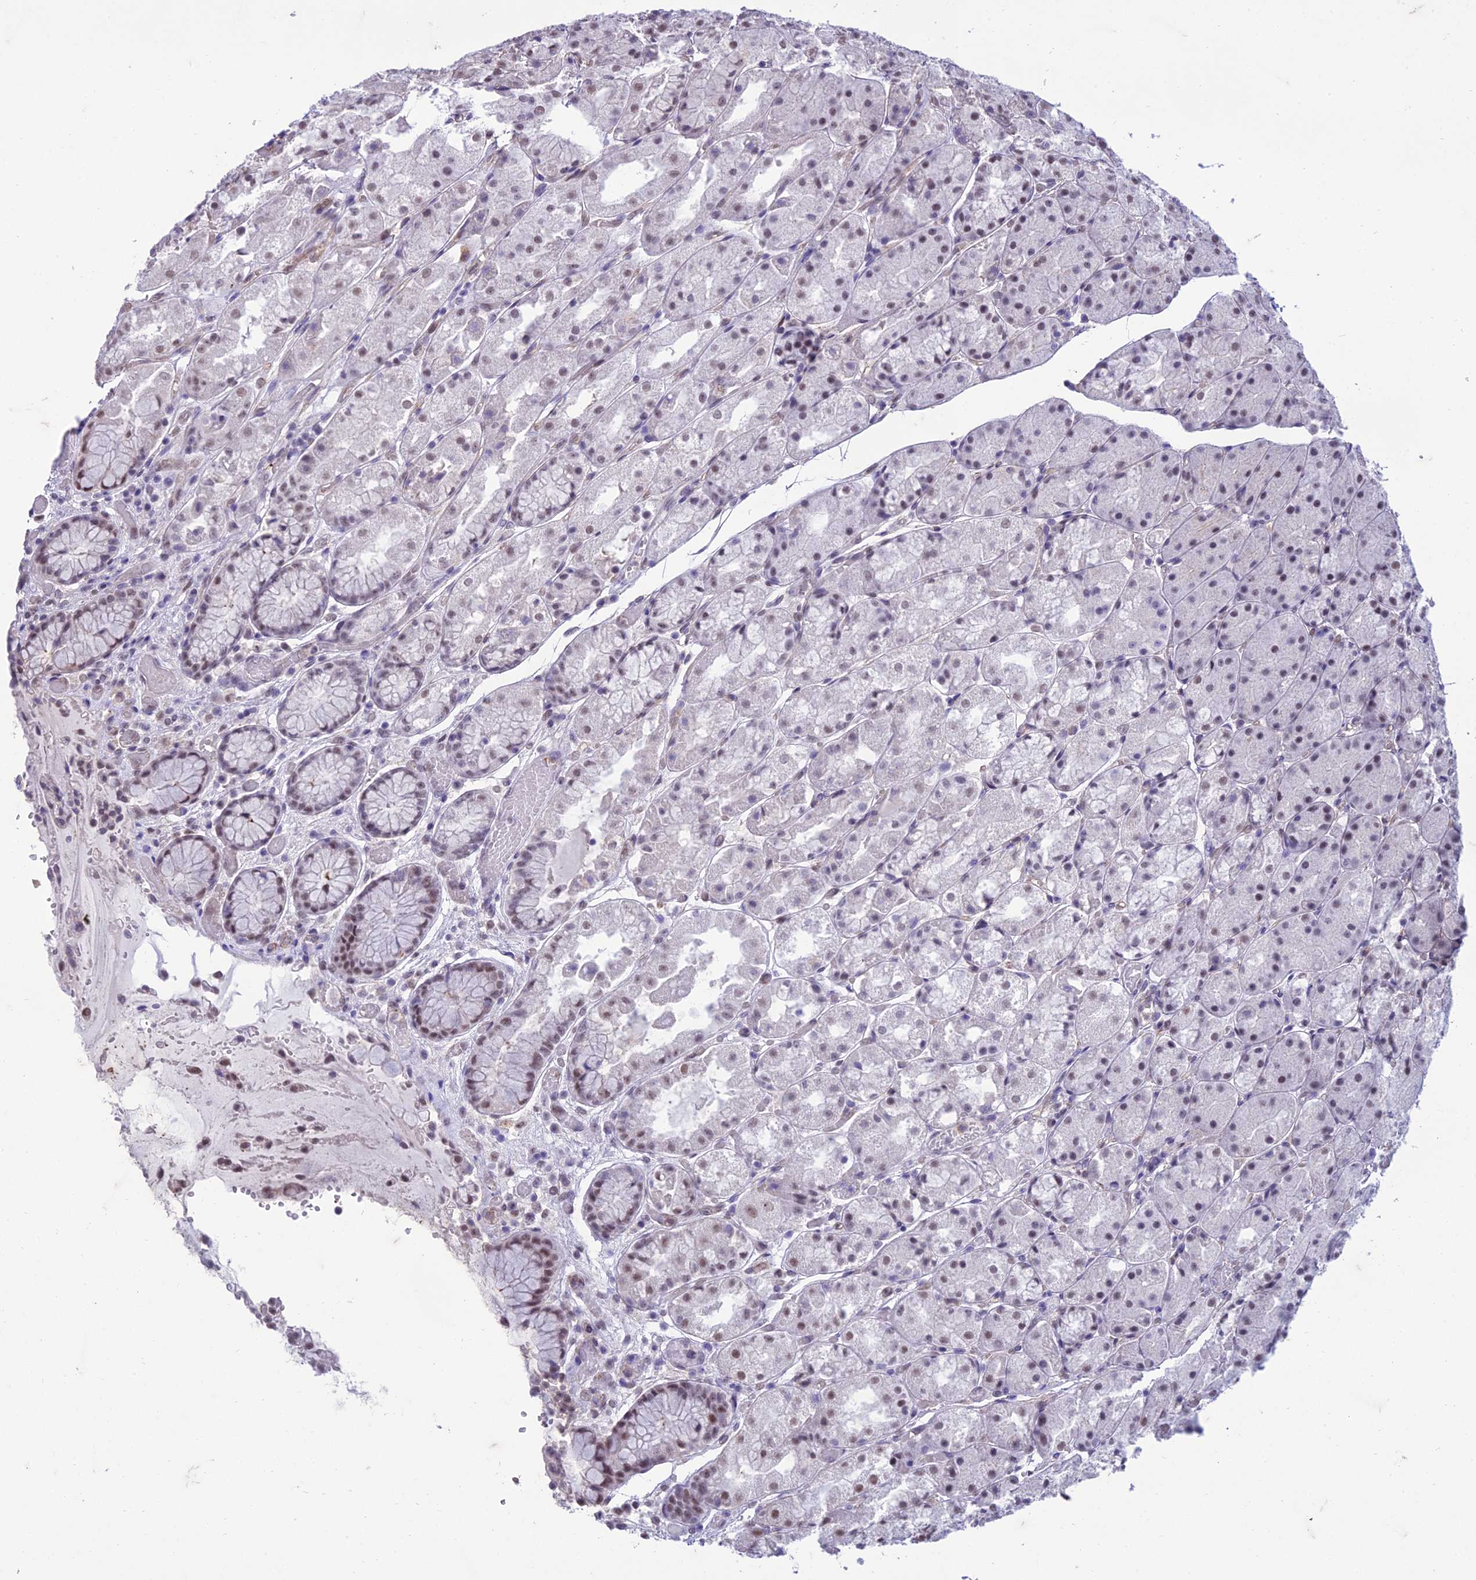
{"staining": {"intensity": "moderate", "quantity": "25%-75%", "location": "nuclear"}, "tissue": "stomach", "cell_type": "Glandular cells", "image_type": "normal", "snomed": [{"axis": "morphology", "description": "Normal tissue, NOS"}, {"axis": "topography", "description": "Stomach, upper"}], "caption": "Brown immunohistochemical staining in normal human stomach reveals moderate nuclear staining in about 25%-75% of glandular cells.", "gene": "RANBP3", "patient": {"sex": "male", "age": 72}}